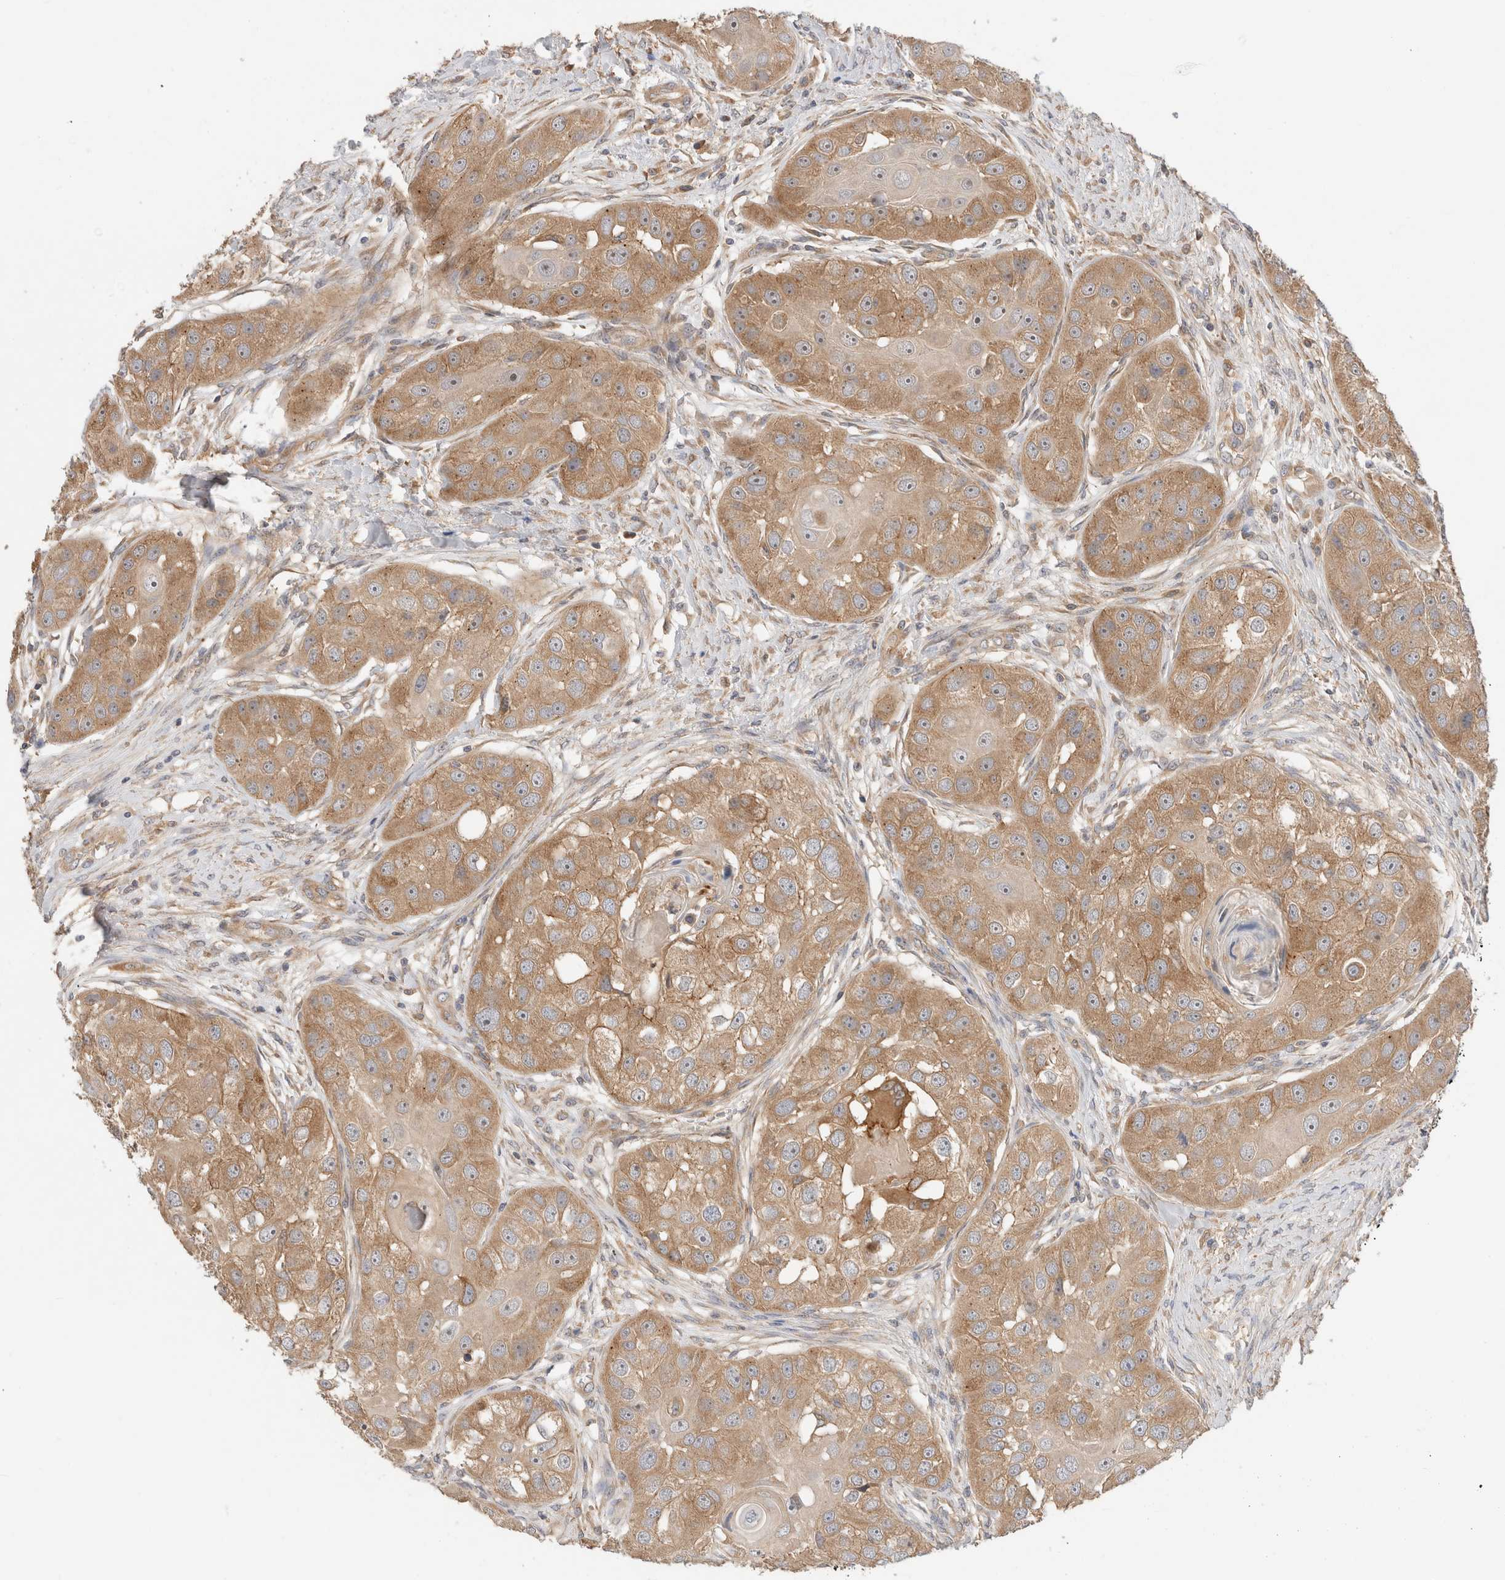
{"staining": {"intensity": "moderate", "quantity": ">75%", "location": "cytoplasmic/membranous"}, "tissue": "head and neck cancer", "cell_type": "Tumor cells", "image_type": "cancer", "snomed": [{"axis": "morphology", "description": "Normal tissue, NOS"}, {"axis": "morphology", "description": "Squamous cell carcinoma, NOS"}, {"axis": "topography", "description": "Skeletal muscle"}, {"axis": "topography", "description": "Head-Neck"}], "caption": "DAB immunohistochemical staining of human head and neck squamous cell carcinoma demonstrates moderate cytoplasmic/membranous protein expression in about >75% of tumor cells.", "gene": "SGK3", "patient": {"sex": "male", "age": 51}}